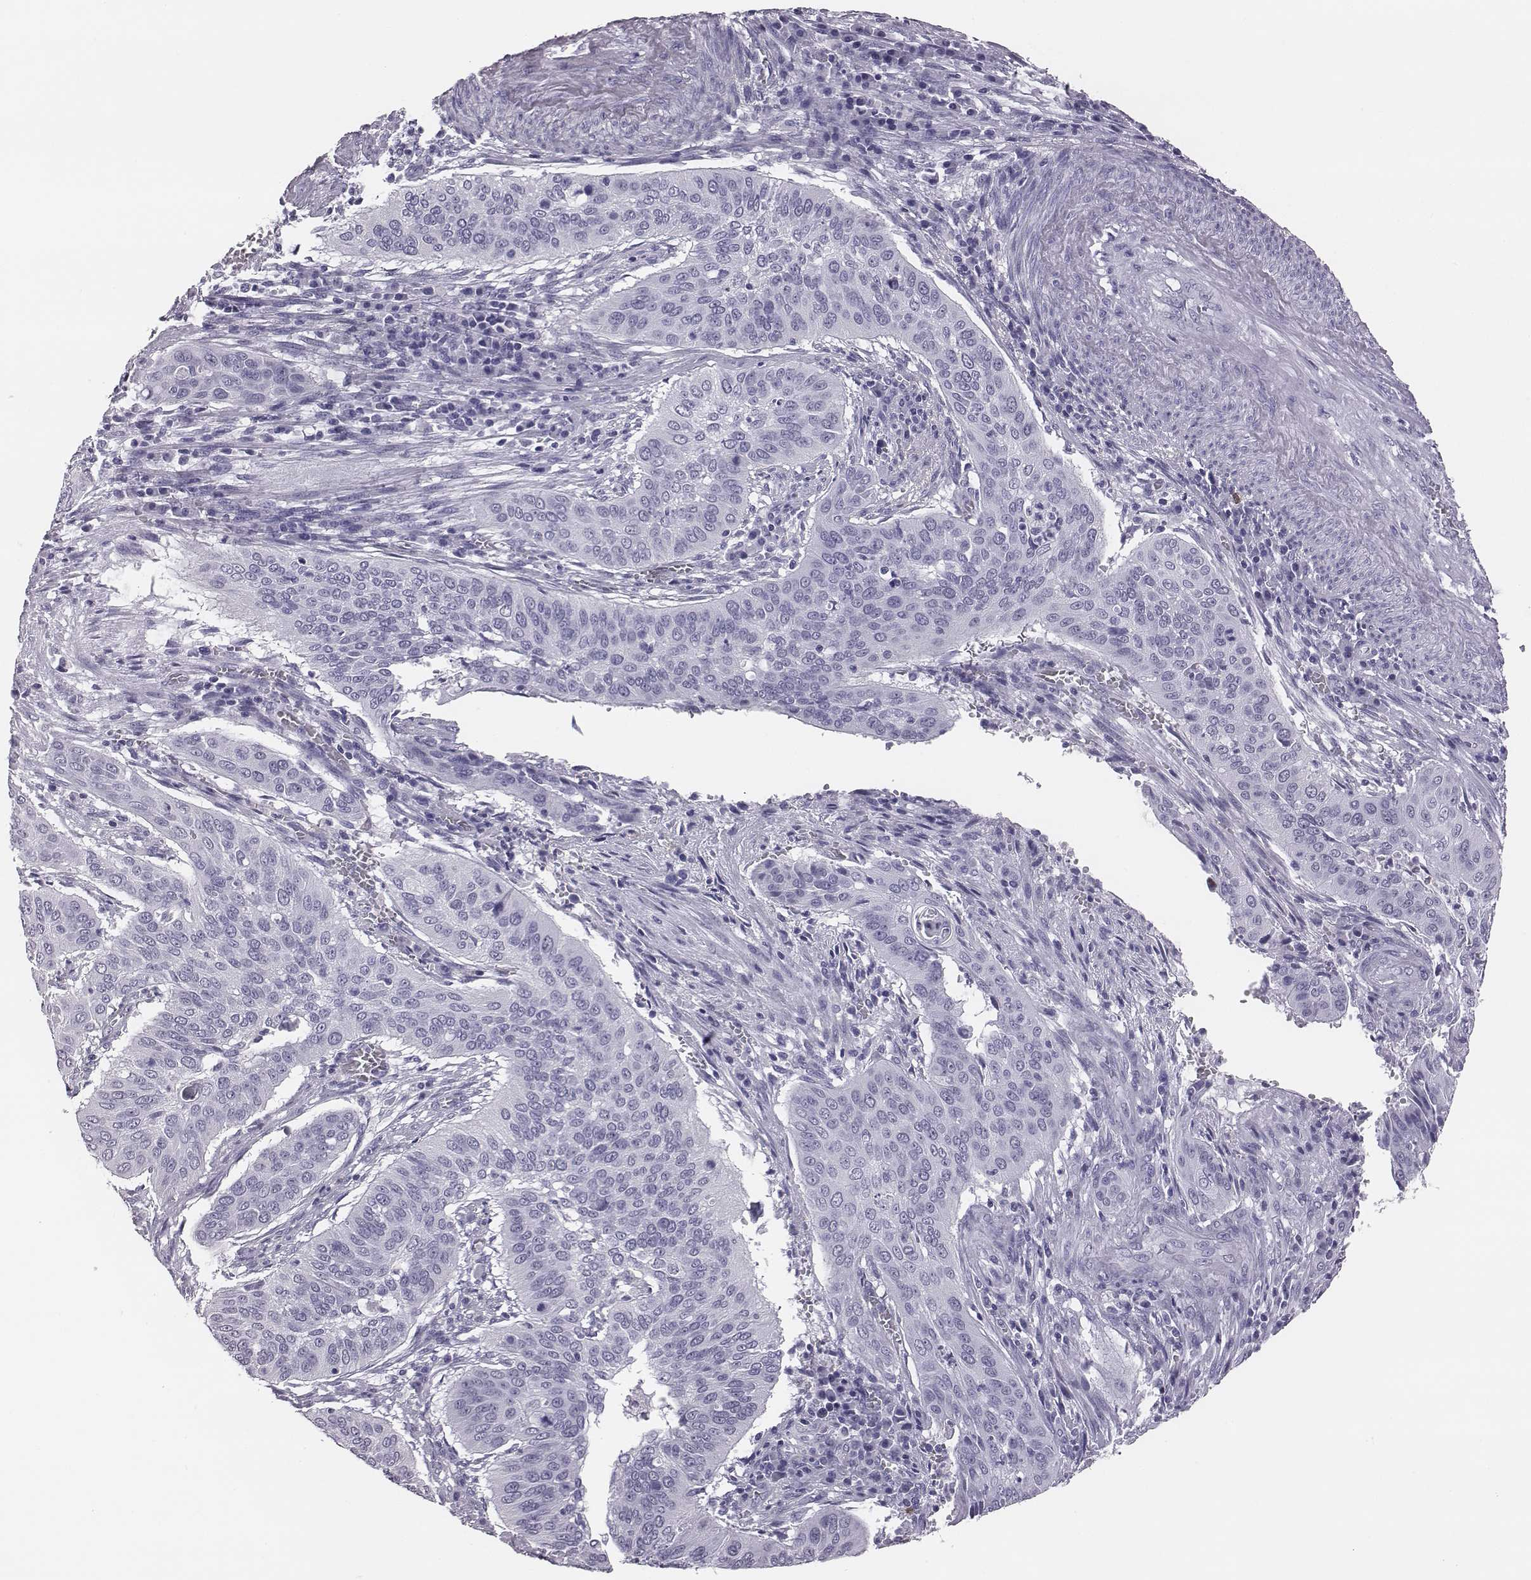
{"staining": {"intensity": "negative", "quantity": "none", "location": "none"}, "tissue": "cervical cancer", "cell_type": "Tumor cells", "image_type": "cancer", "snomed": [{"axis": "morphology", "description": "Squamous cell carcinoma, NOS"}, {"axis": "topography", "description": "Cervix"}], "caption": "Immunohistochemical staining of cervical squamous cell carcinoma displays no significant staining in tumor cells.", "gene": "ACOD1", "patient": {"sex": "female", "age": 39}}